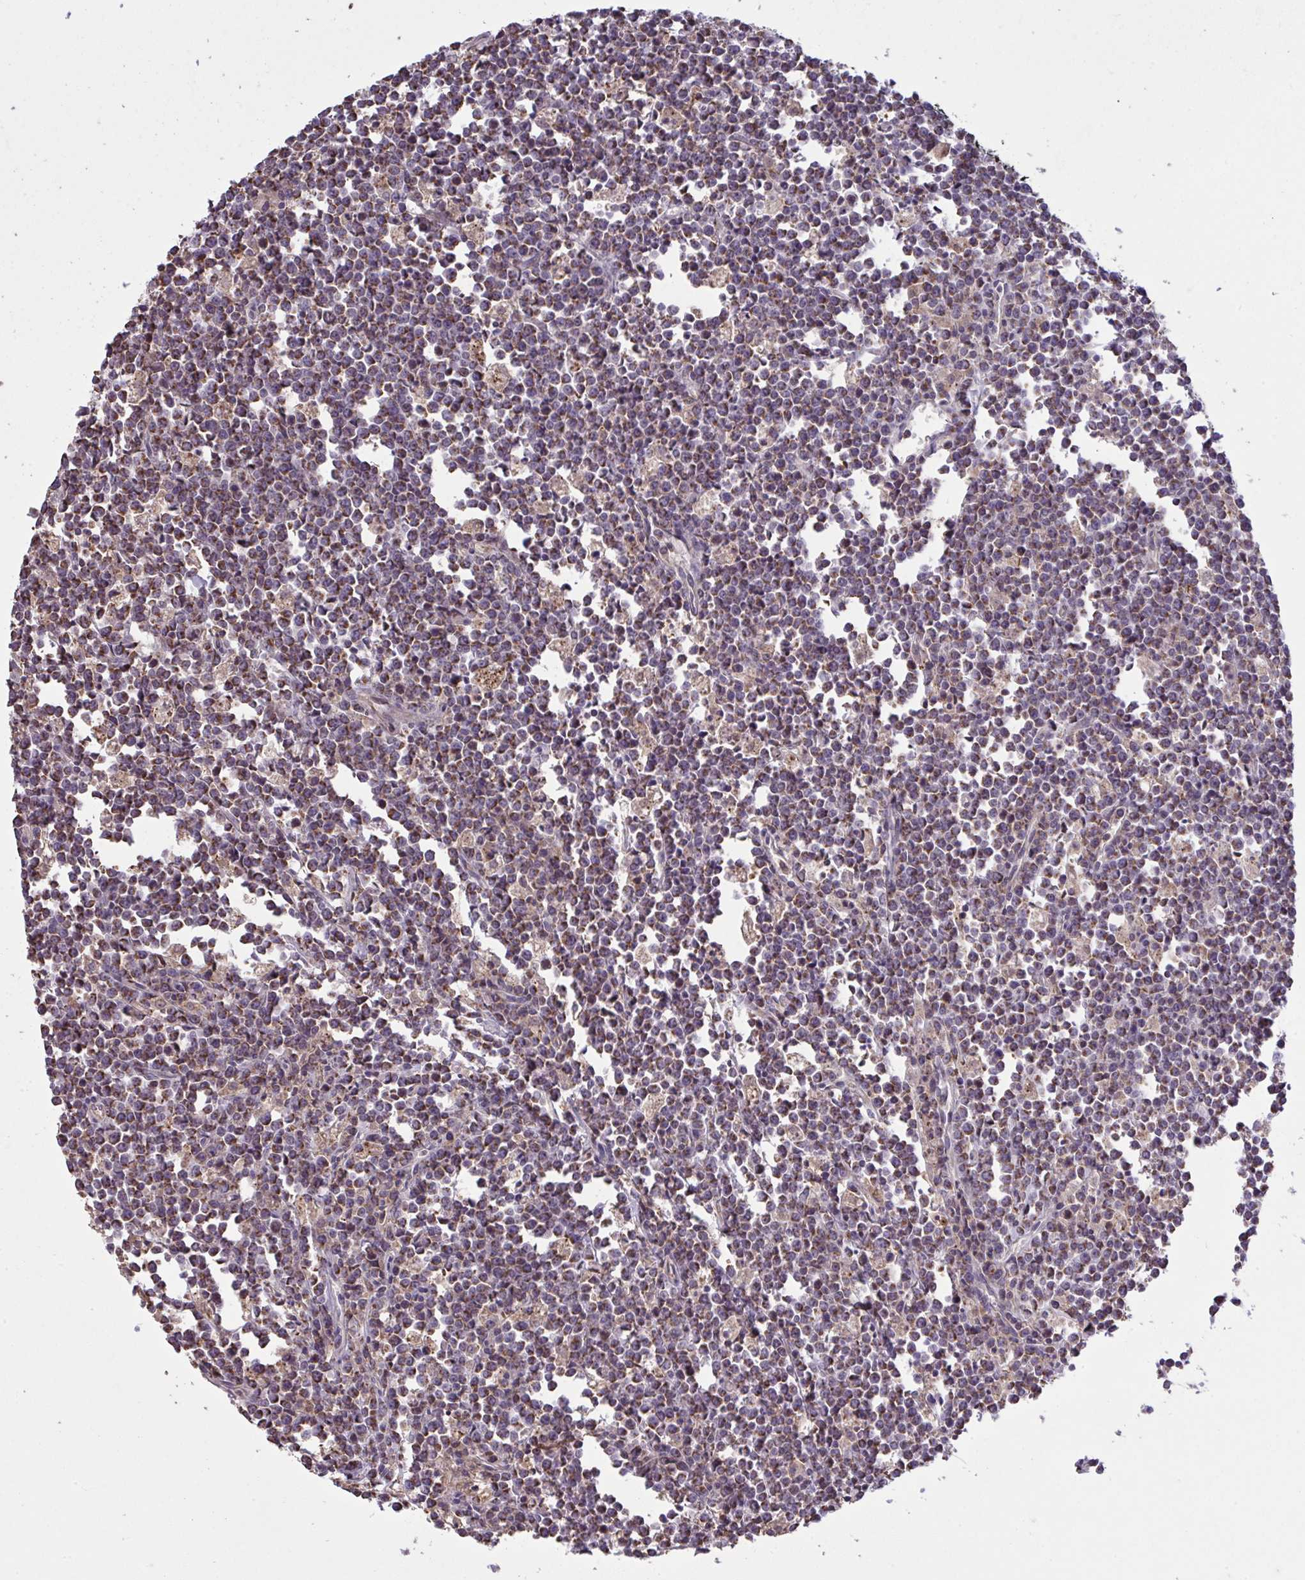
{"staining": {"intensity": "moderate", "quantity": "25%-75%", "location": "cytoplasmic/membranous"}, "tissue": "lymphoma", "cell_type": "Tumor cells", "image_type": "cancer", "snomed": [{"axis": "morphology", "description": "Malignant lymphoma, non-Hodgkin's type, High grade"}, {"axis": "topography", "description": "Small intestine"}], "caption": "IHC photomicrograph of neoplastic tissue: malignant lymphoma, non-Hodgkin's type (high-grade) stained using IHC demonstrates medium levels of moderate protein expression localized specifically in the cytoplasmic/membranous of tumor cells, appearing as a cytoplasmic/membranous brown color.", "gene": "PPM1H", "patient": {"sex": "female", "age": 56}}